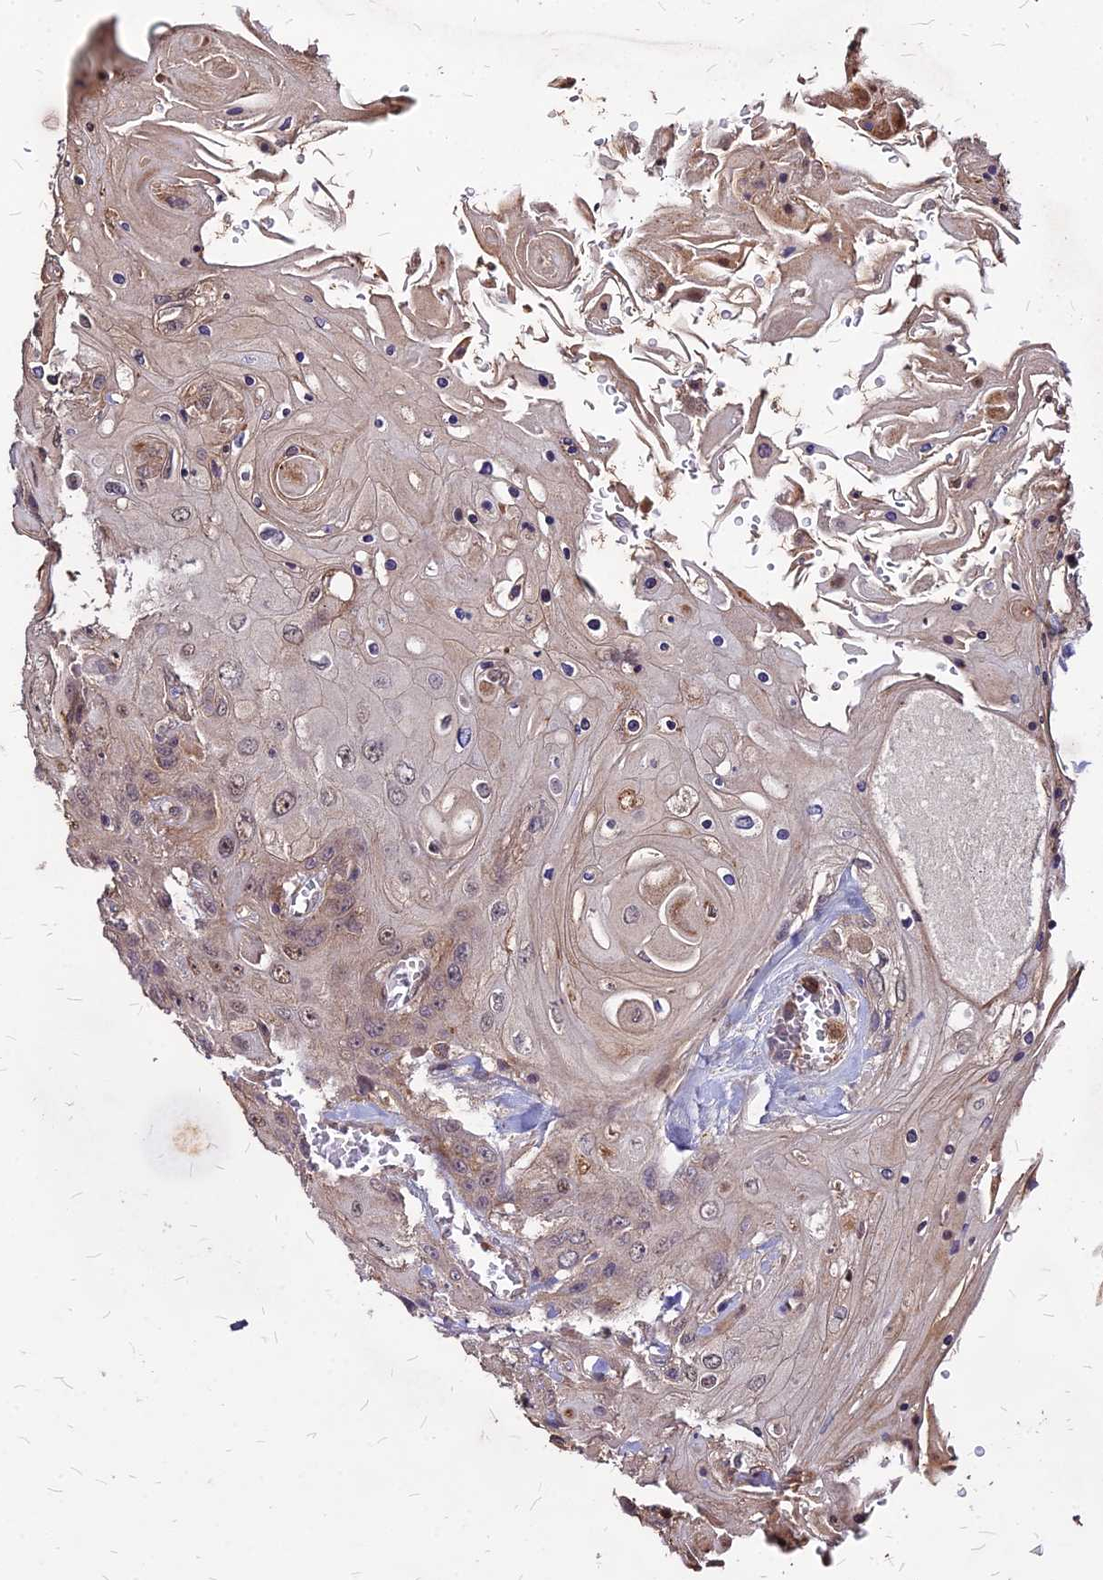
{"staining": {"intensity": "weak", "quantity": "25%-75%", "location": "cytoplasmic/membranous"}, "tissue": "head and neck cancer", "cell_type": "Tumor cells", "image_type": "cancer", "snomed": [{"axis": "morphology", "description": "Squamous cell carcinoma, NOS"}, {"axis": "topography", "description": "Head-Neck"}], "caption": "Protein analysis of head and neck cancer (squamous cell carcinoma) tissue displays weak cytoplasmic/membranous expression in about 25%-75% of tumor cells.", "gene": "APBA3", "patient": {"sex": "female", "age": 43}}